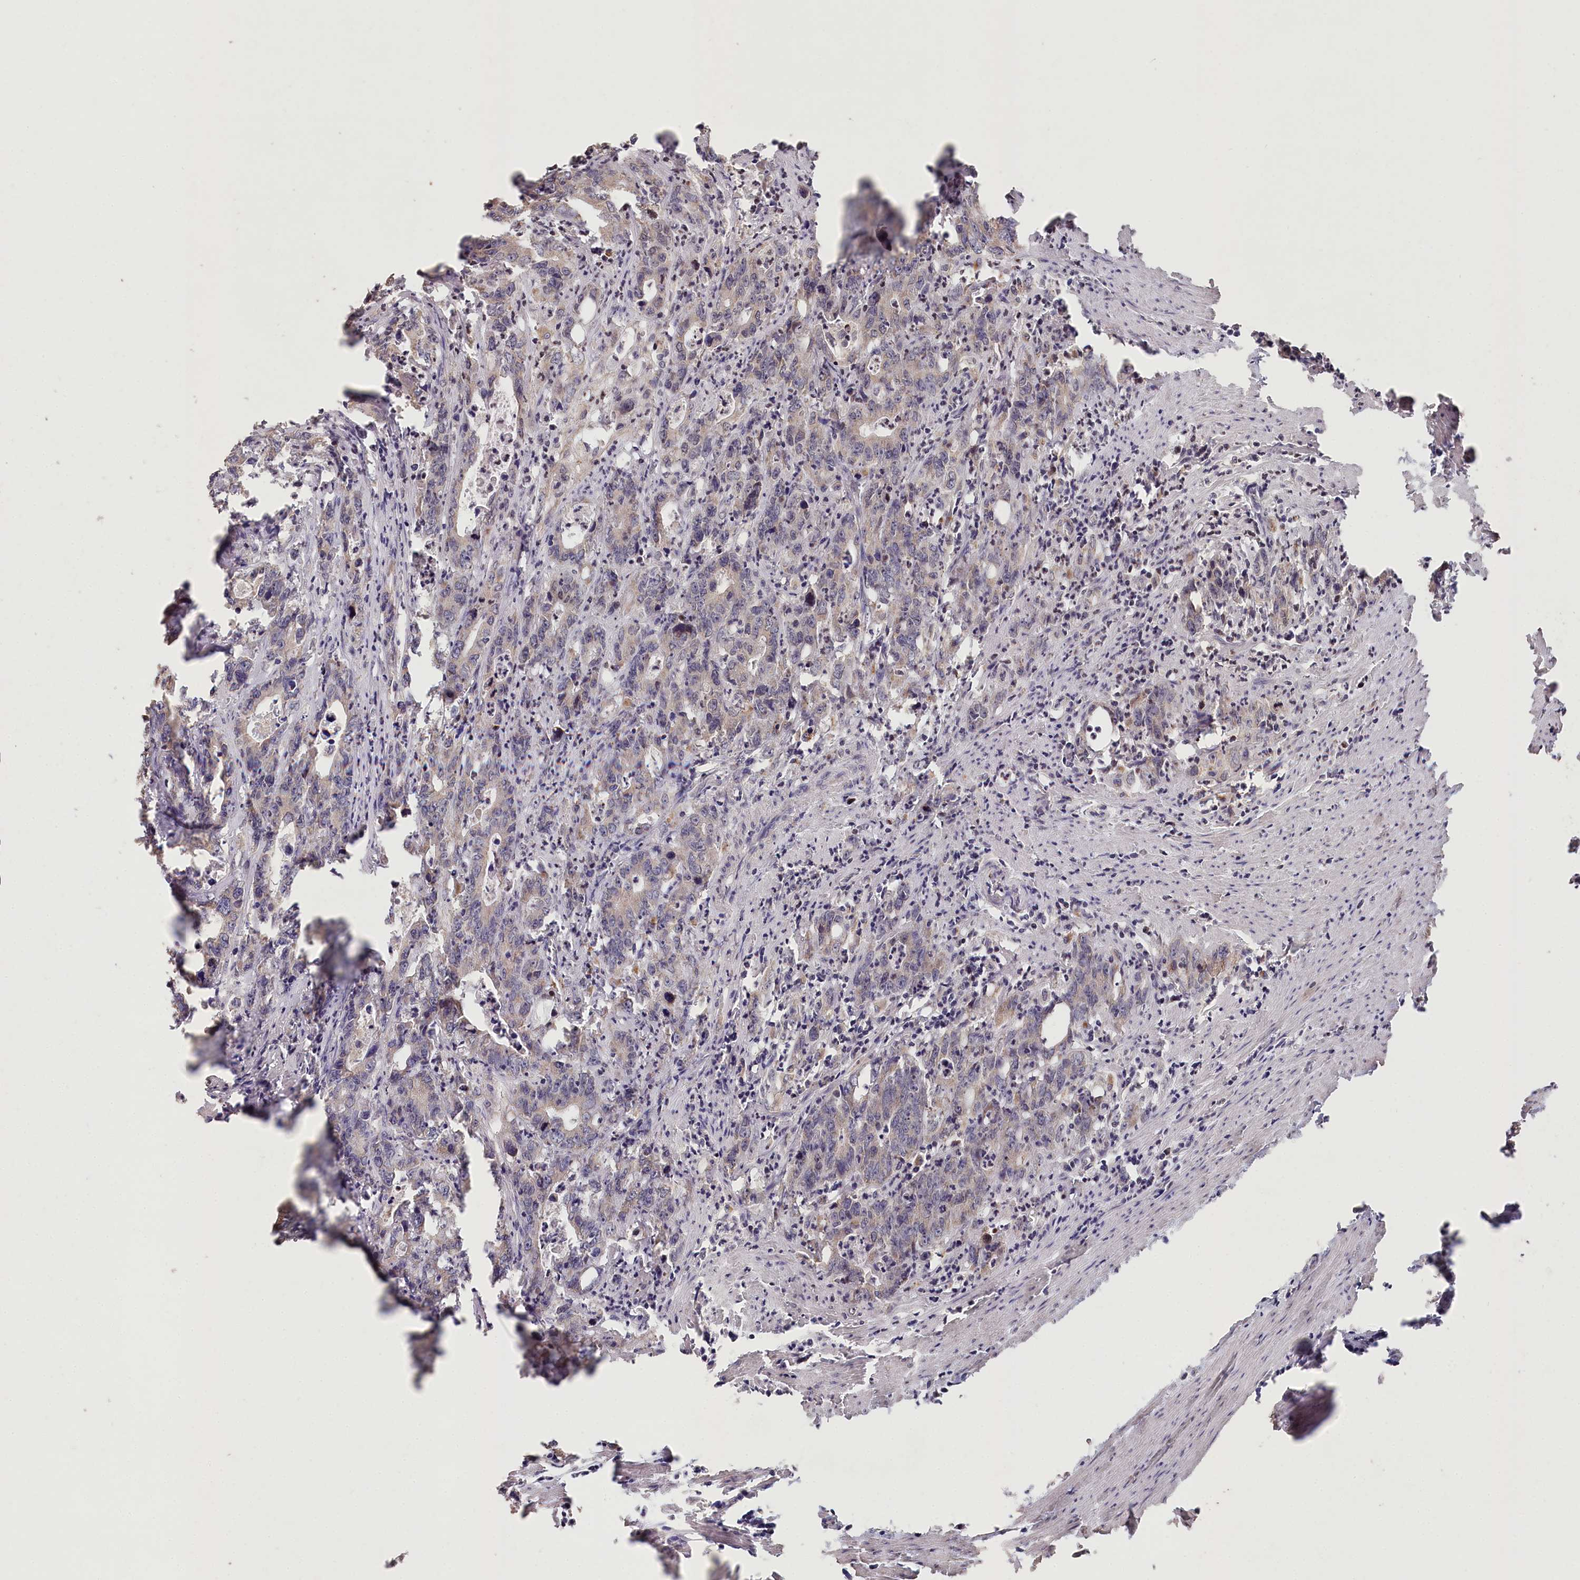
{"staining": {"intensity": "weak", "quantity": "<25%", "location": "cytoplasmic/membranous"}, "tissue": "colorectal cancer", "cell_type": "Tumor cells", "image_type": "cancer", "snomed": [{"axis": "morphology", "description": "Adenocarcinoma, NOS"}, {"axis": "topography", "description": "Colon"}], "caption": "A histopathology image of colorectal adenocarcinoma stained for a protein shows no brown staining in tumor cells.", "gene": "CCSER2", "patient": {"sex": "female", "age": 75}}